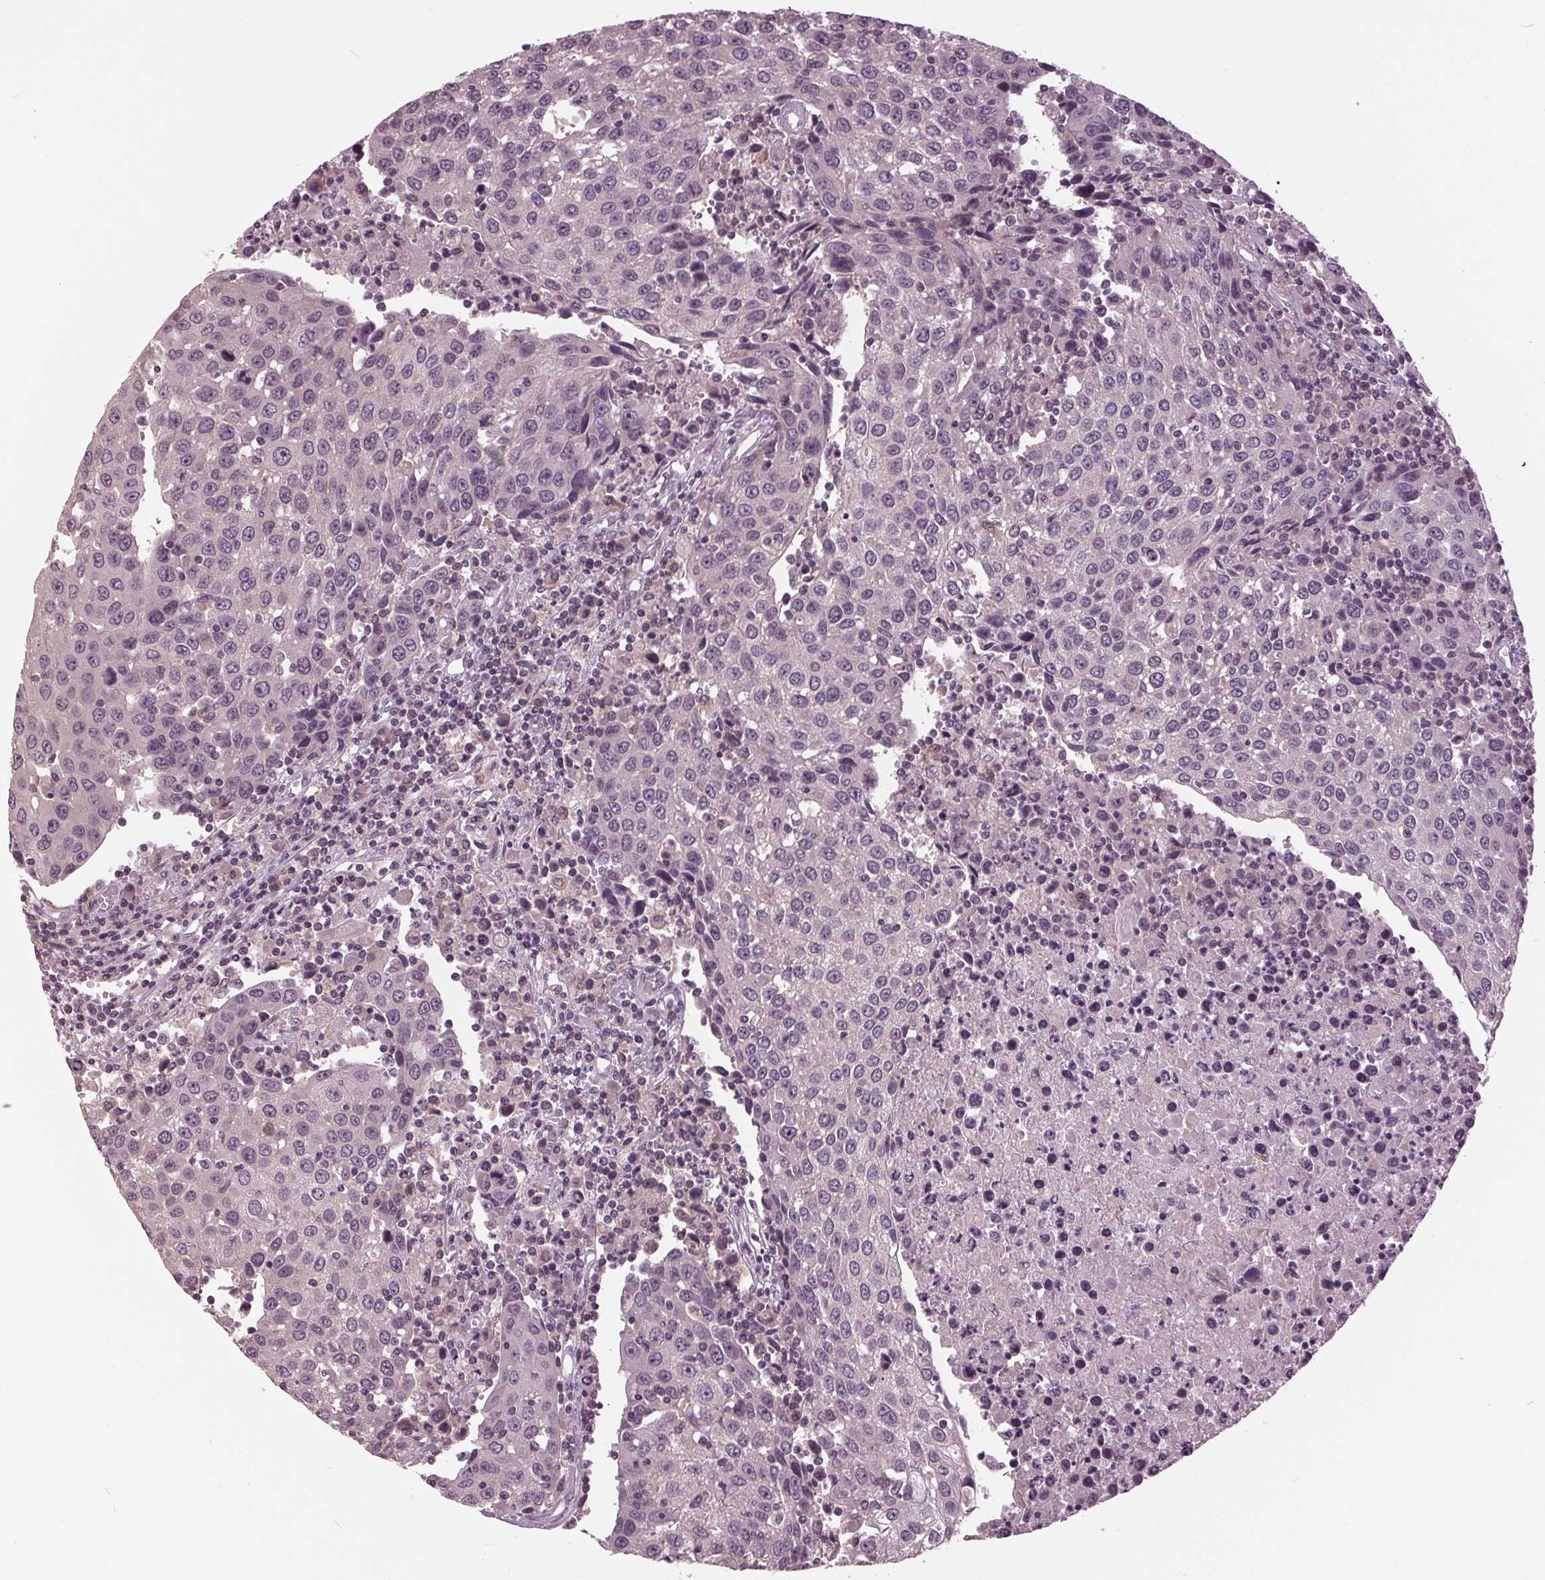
{"staining": {"intensity": "negative", "quantity": "none", "location": "none"}, "tissue": "urothelial cancer", "cell_type": "Tumor cells", "image_type": "cancer", "snomed": [{"axis": "morphology", "description": "Urothelial carcinoma, High grade"}, {"axis": "topography", "description": "Urinary bladder"}], "caption": "A histopathology image of high-grade urothelial carcinoma stained for a protein demonstrates no brown staining in tumor cells.", "gene": "SIGLEC6", "patient": {"sex": "female", "age": 85}}